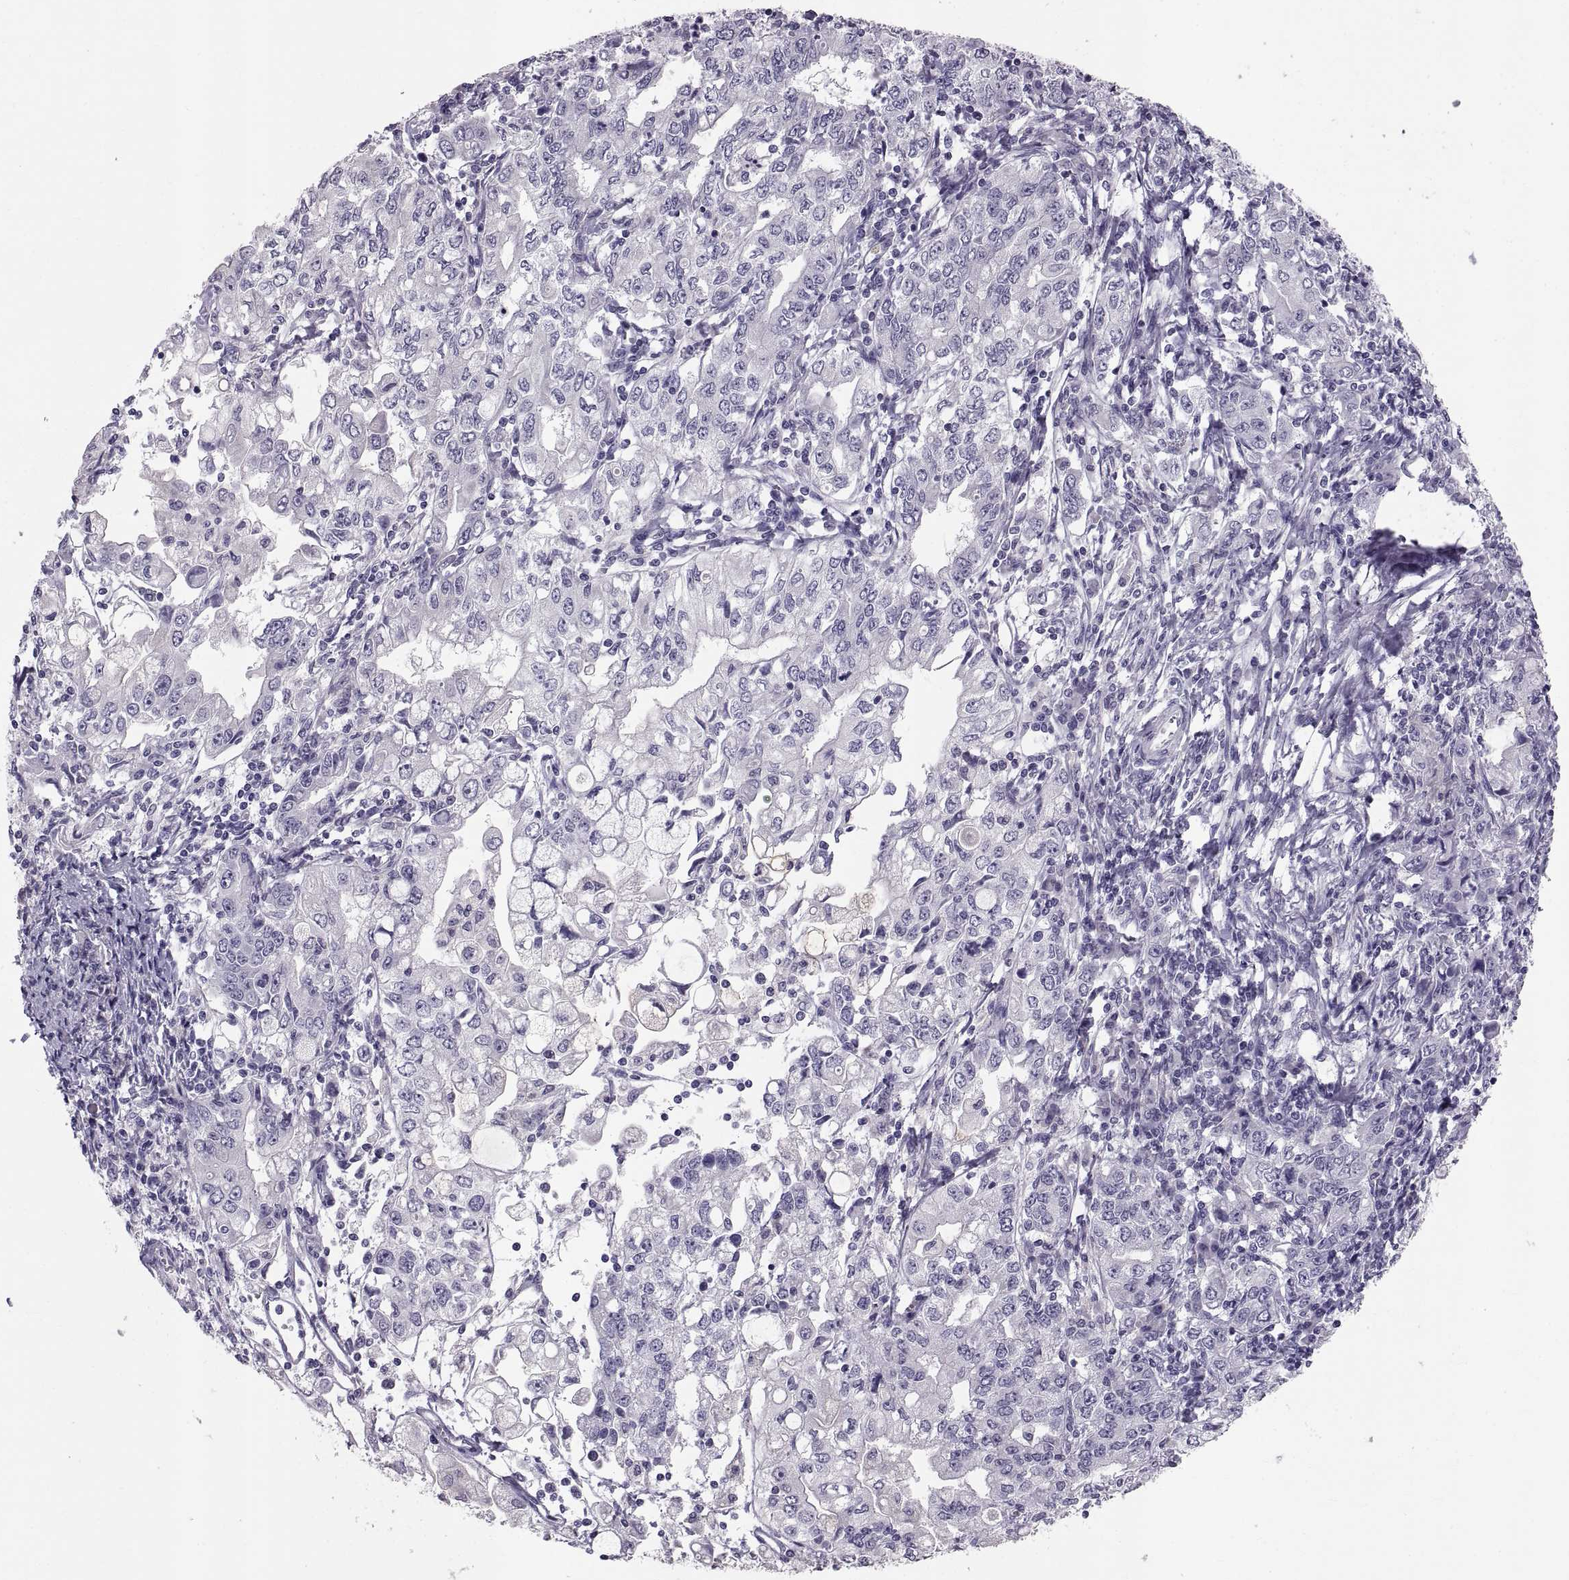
{"staining": {"intensity": "negative", "quantity": "none", "location": "none"}, "tissue": "stomach cancer", "cell_type": "Tumor cells", "image_type": "cancer", "snomed": [{"axis": "morphology", "description": "Adenocarcinoma, NOS"}, {"axis": "topography", "description": "Stomach, lower"}], "caption": "There is no significant positivity in tumor cells of stomach cancer (adenocarcinoma). Brightfield microscopy of immunohistochemistry (IHC) stained with DAB (3,3'-diaminobenzidine) (brown) and hematoxylin (blue), captured at high magnification.", "gene": "WBP2NL", "patient": {"sex": "female", "age": 72}}